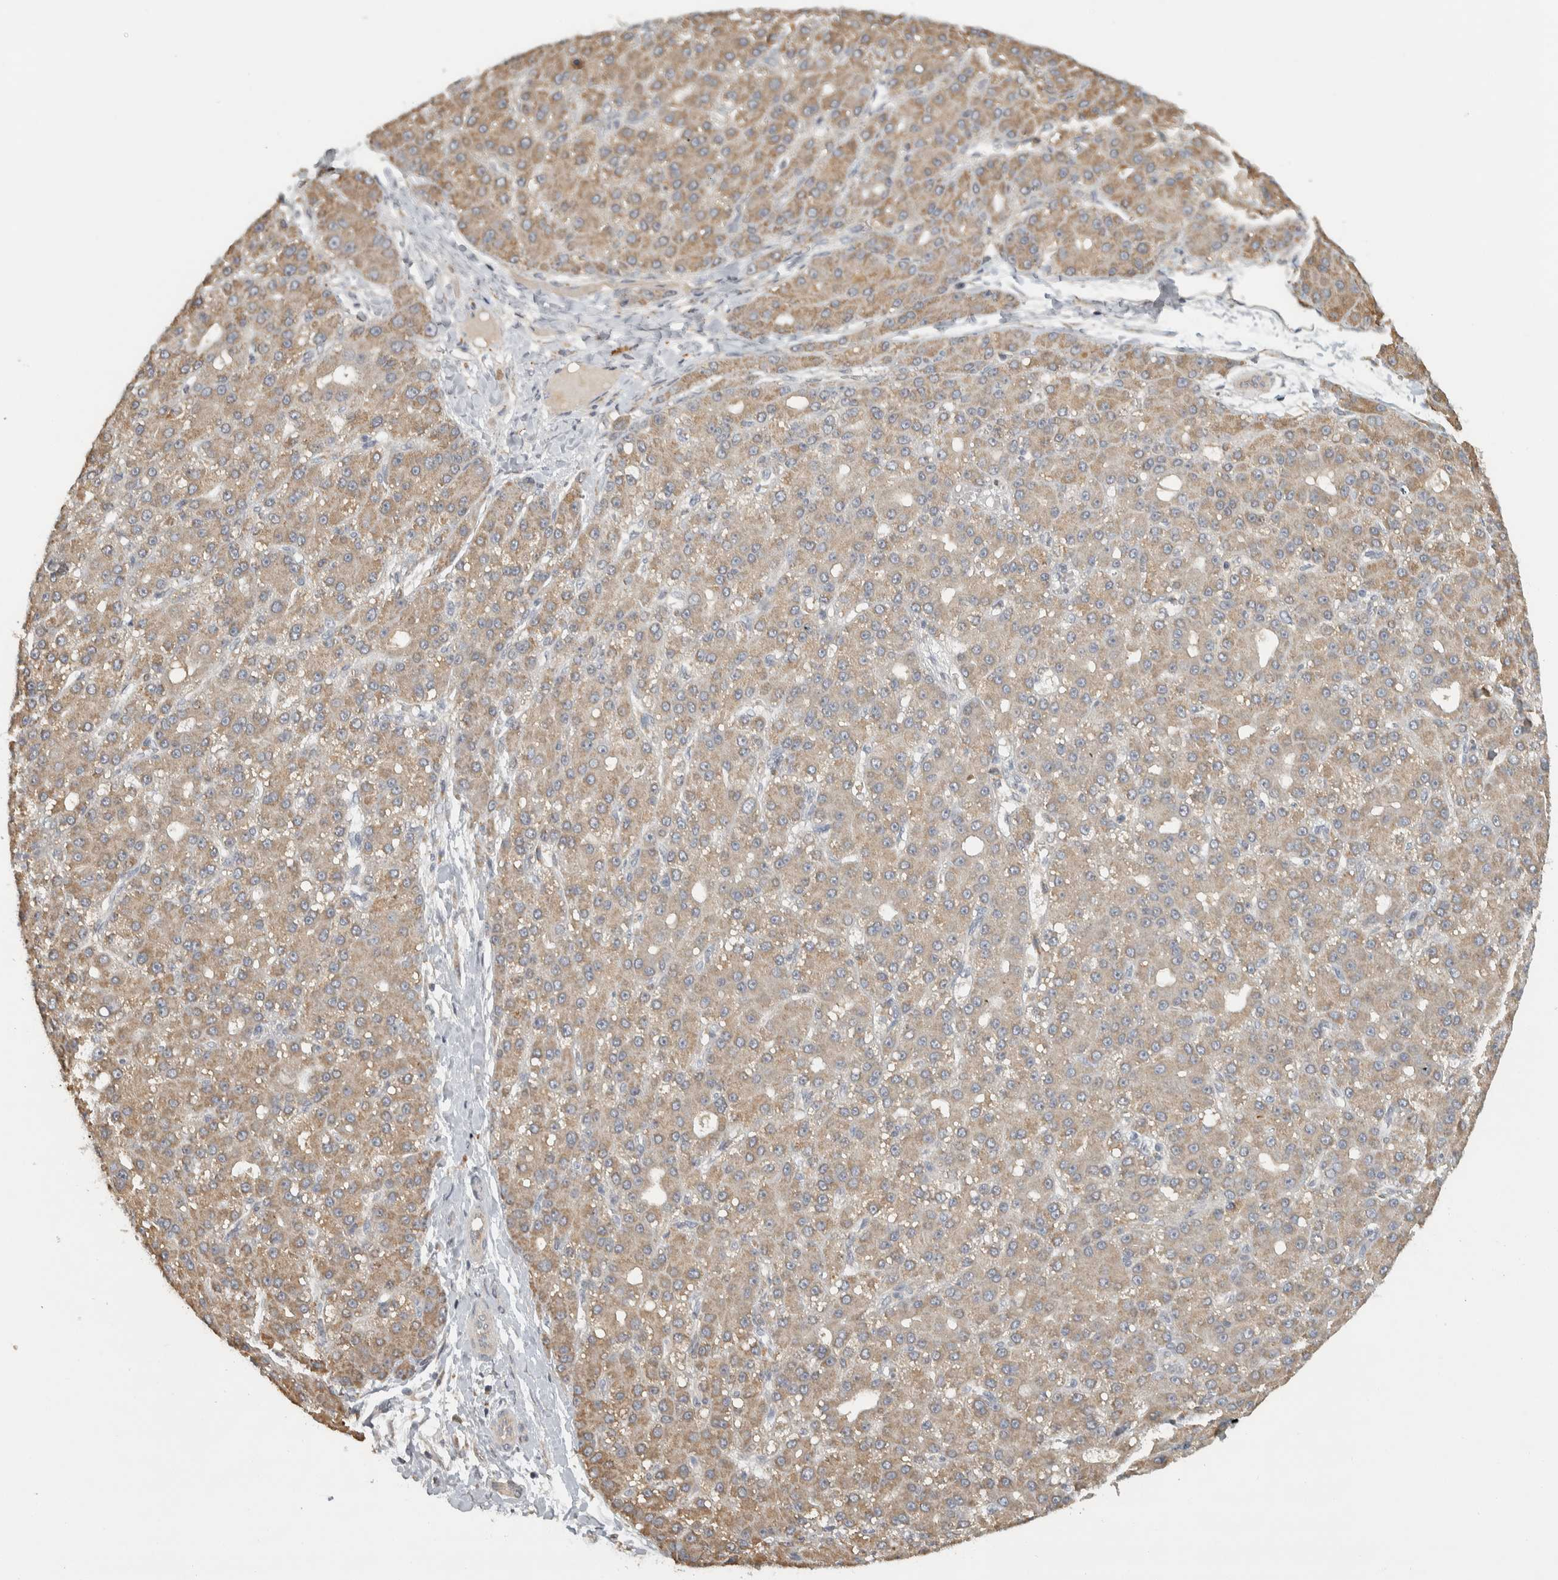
{"staining": {"intensity": "moderate", "quantity": "25%-75%", "location": "cytoplasmic/membranous"}, "tissue": "liver cancer", "cell_type": "Tumor cells", "image_type": "cancer", "snomed": [{"axis": "morphology", "description": "Carcinoma, Hepatocellular, NOS"}, {"axis": "topography", "description": "Liver"}], "caption": "Tumor cells reveal medium levels of moderate cytoplasmic/membranous expression in about 25%-75% of cells in liver cancer (hepatocellular carcinoma).", "gene": "EIF3H", "patient": {"sex": "male", "age": 67}}